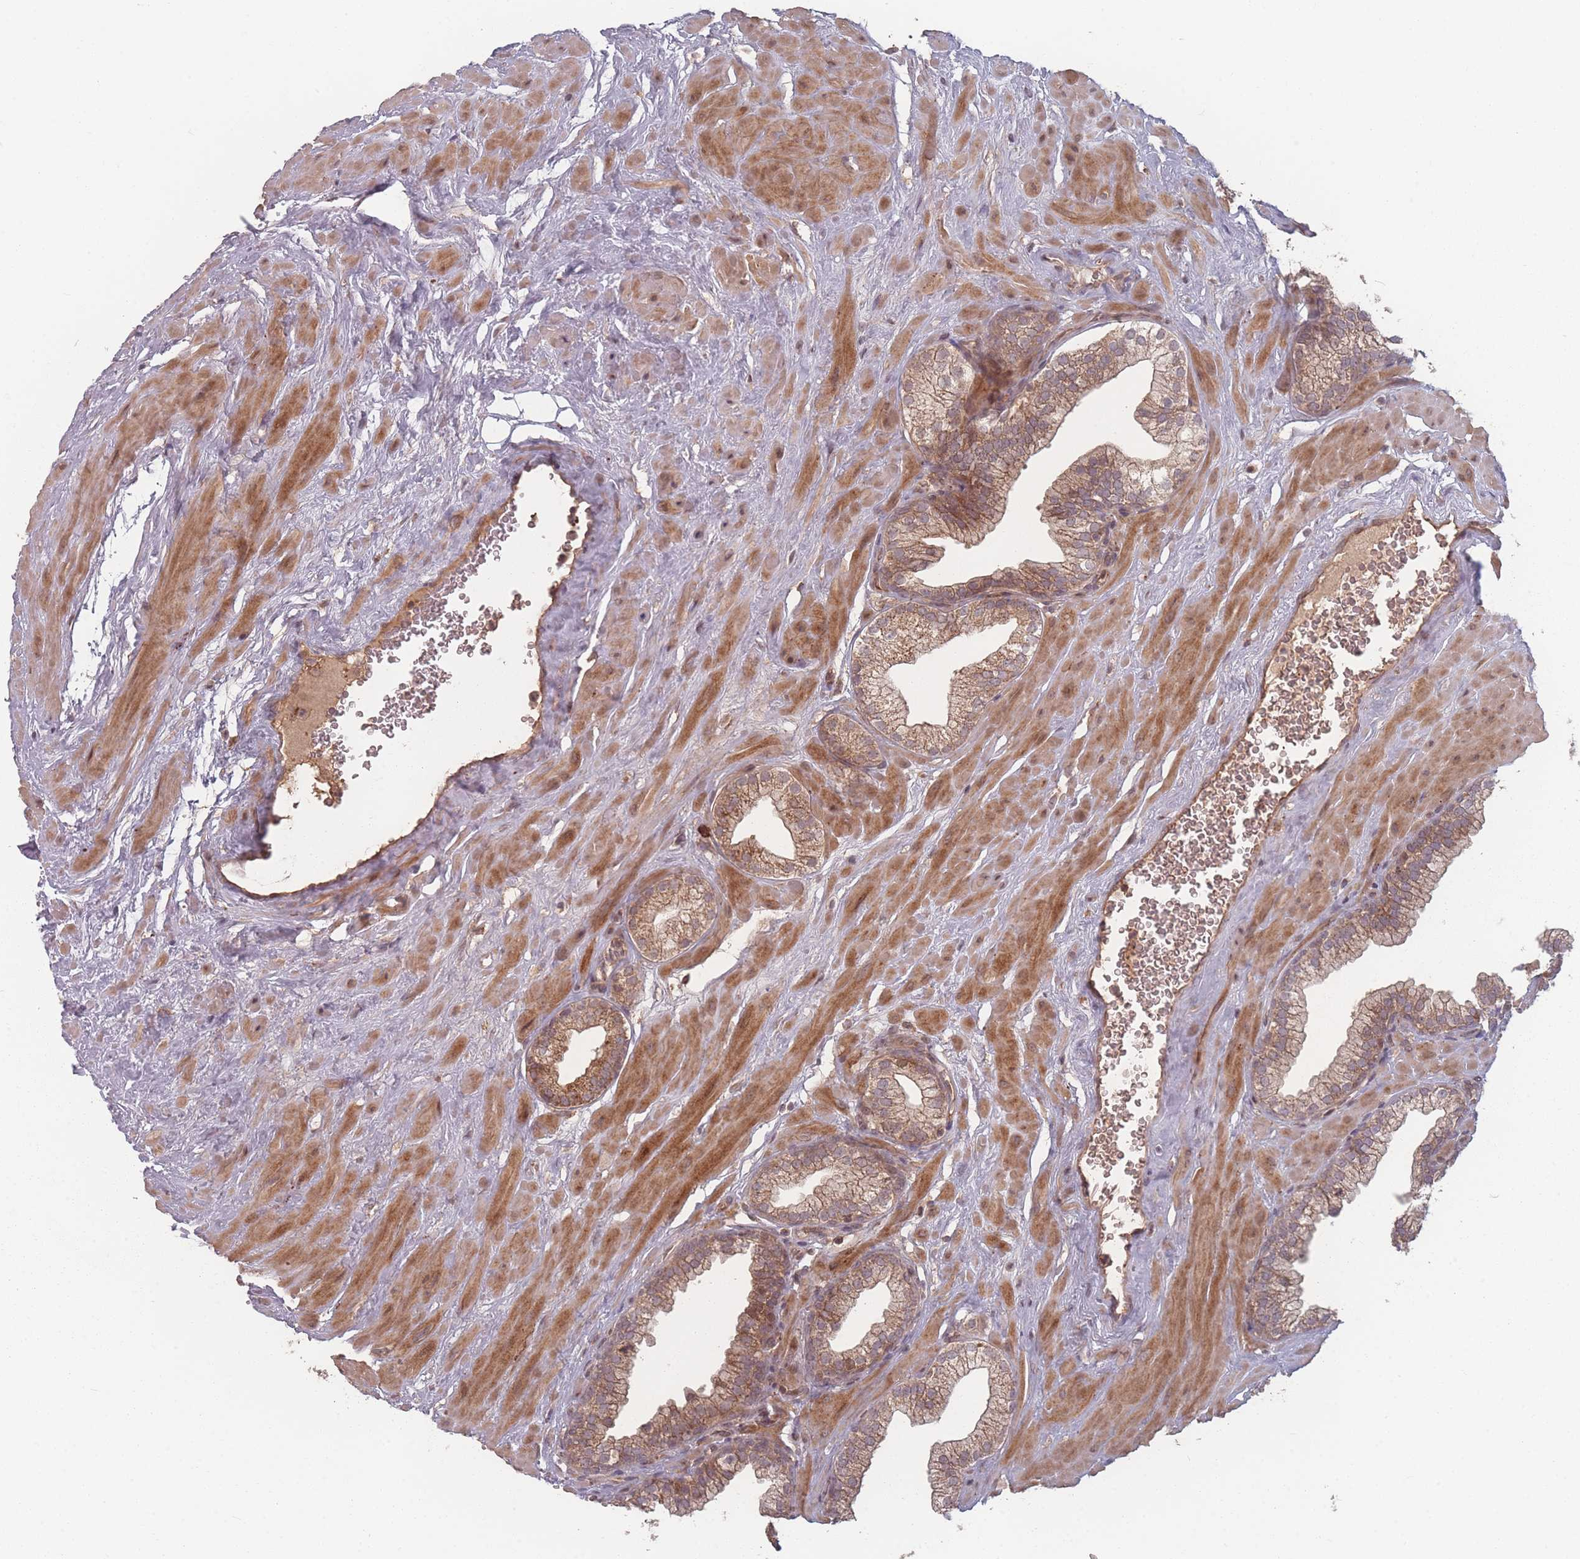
{"staining": {"intensity": "moderate", "quantity": "25%-75%", "location": "cytoplasmic/membranous"}, "tissue": "prostate", "cell_type": "Glandular cells", "image_type": "normal", "snomed": [{"axis": "morphology", "description": "Normal tissue, NOS"}, {"axis": "morphology", "description": "Urothelial carcinoma, Low grade"}, {"axis": "topography", "description": "Urinary bladder"}, {"axis": "topography", "description": "Prostate"}], "caption": "Immunohistochemistry (IHC) (DAB (3,3'-diaminobenzidine)) staining of normal prostate demonstrates moderate cytoplasmic/membranous protein positivity in about 25%-75% of glandular cells.", "gene": "HAGH", "patient": {"sex": "male", "age": 60}}